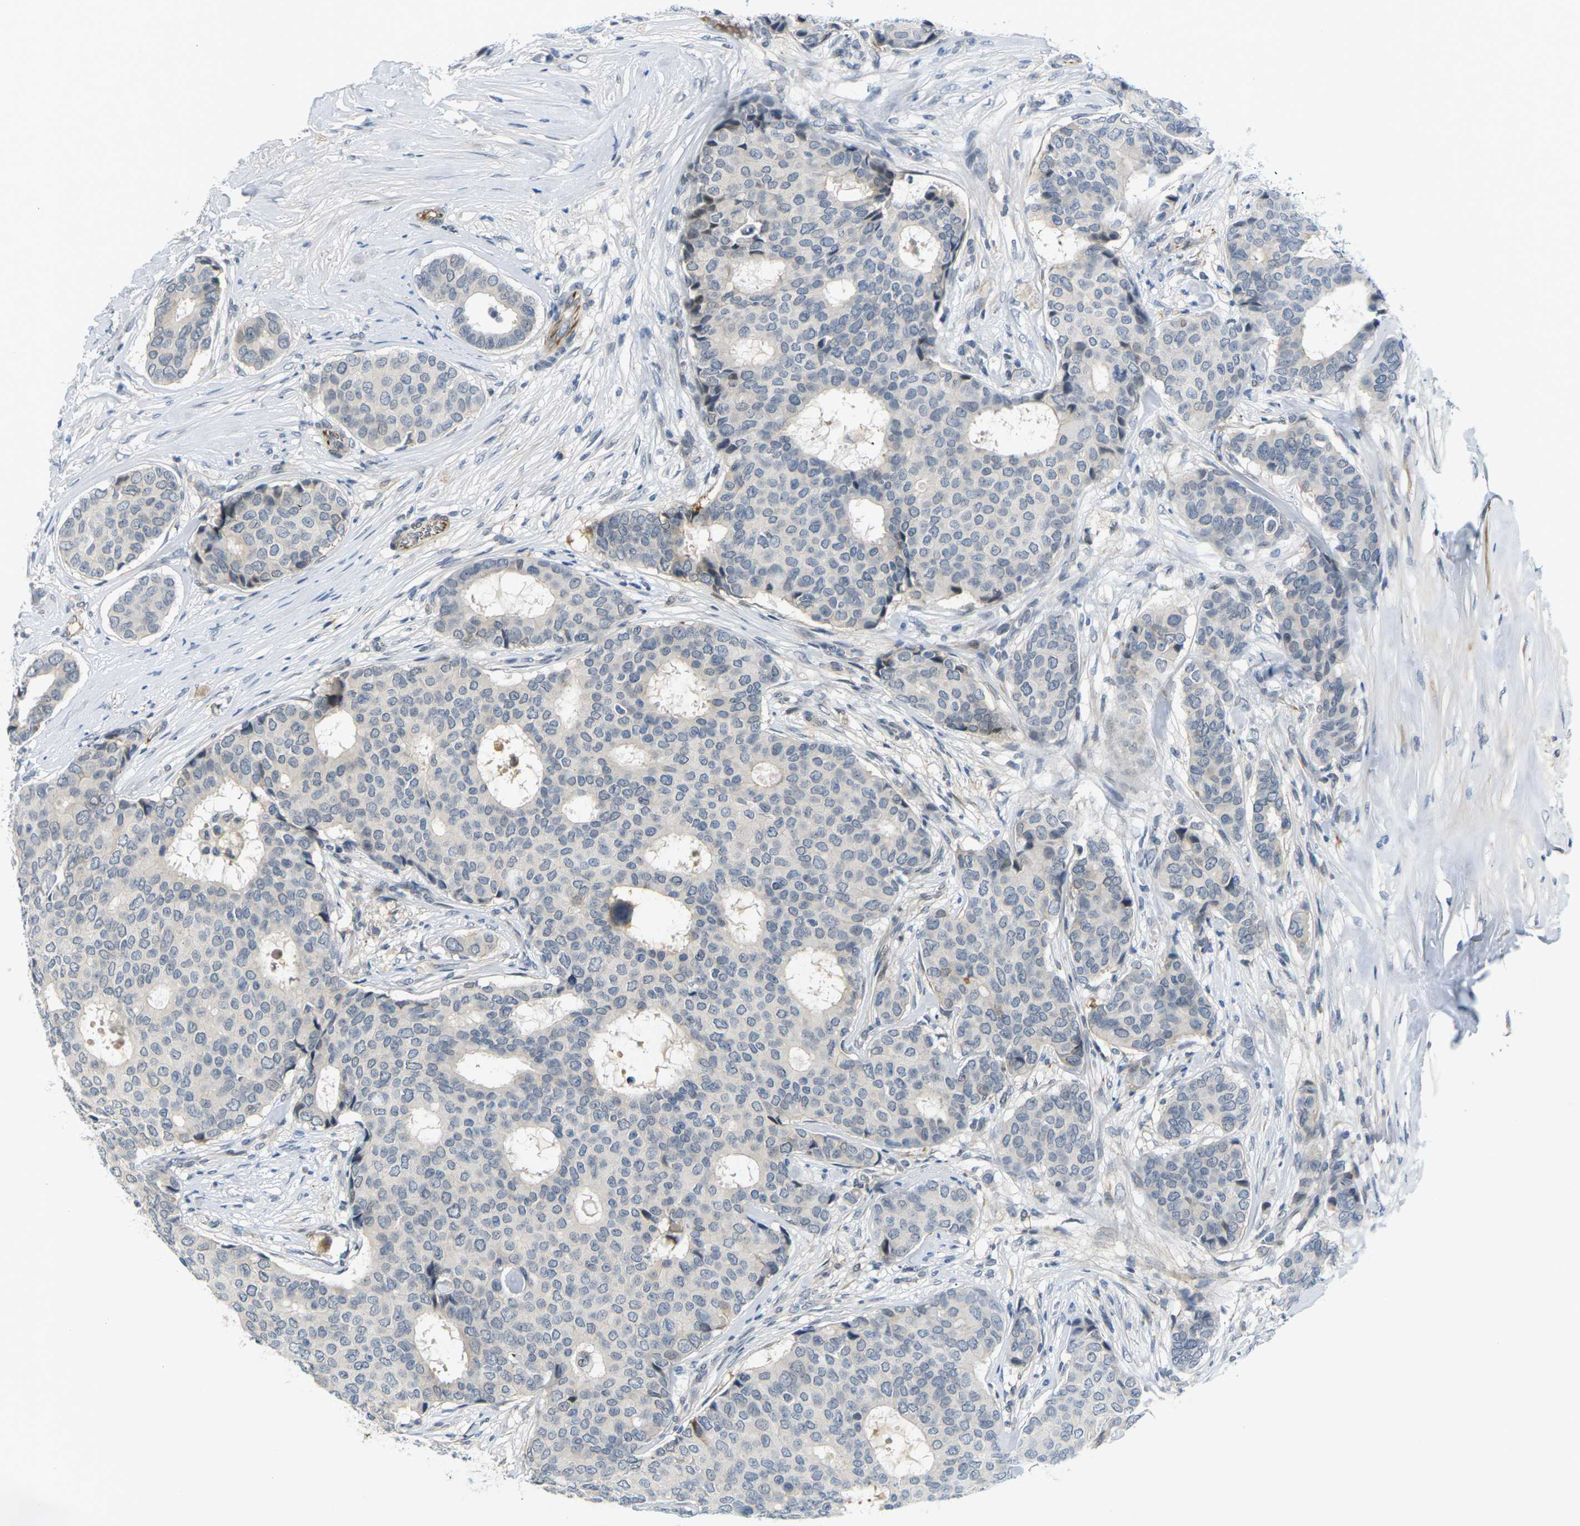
{"staining": {"intensity": "negative", "quantity": "none", "location": "none"}, "tissue": "breast cancer", "cell_type": "Tumor cells", "image_type": "cancer", "snomed": [{"axis": "morphology", "description": "Duct carcinoma"}, {"axis": "topography", "description": "Breast"}], "caption": "This is an IHC photomicrograph of breast cancer. There is no expression in tumor cells.", "gene": "PKP2", "patient": {"sex": "female", "age": 75}}